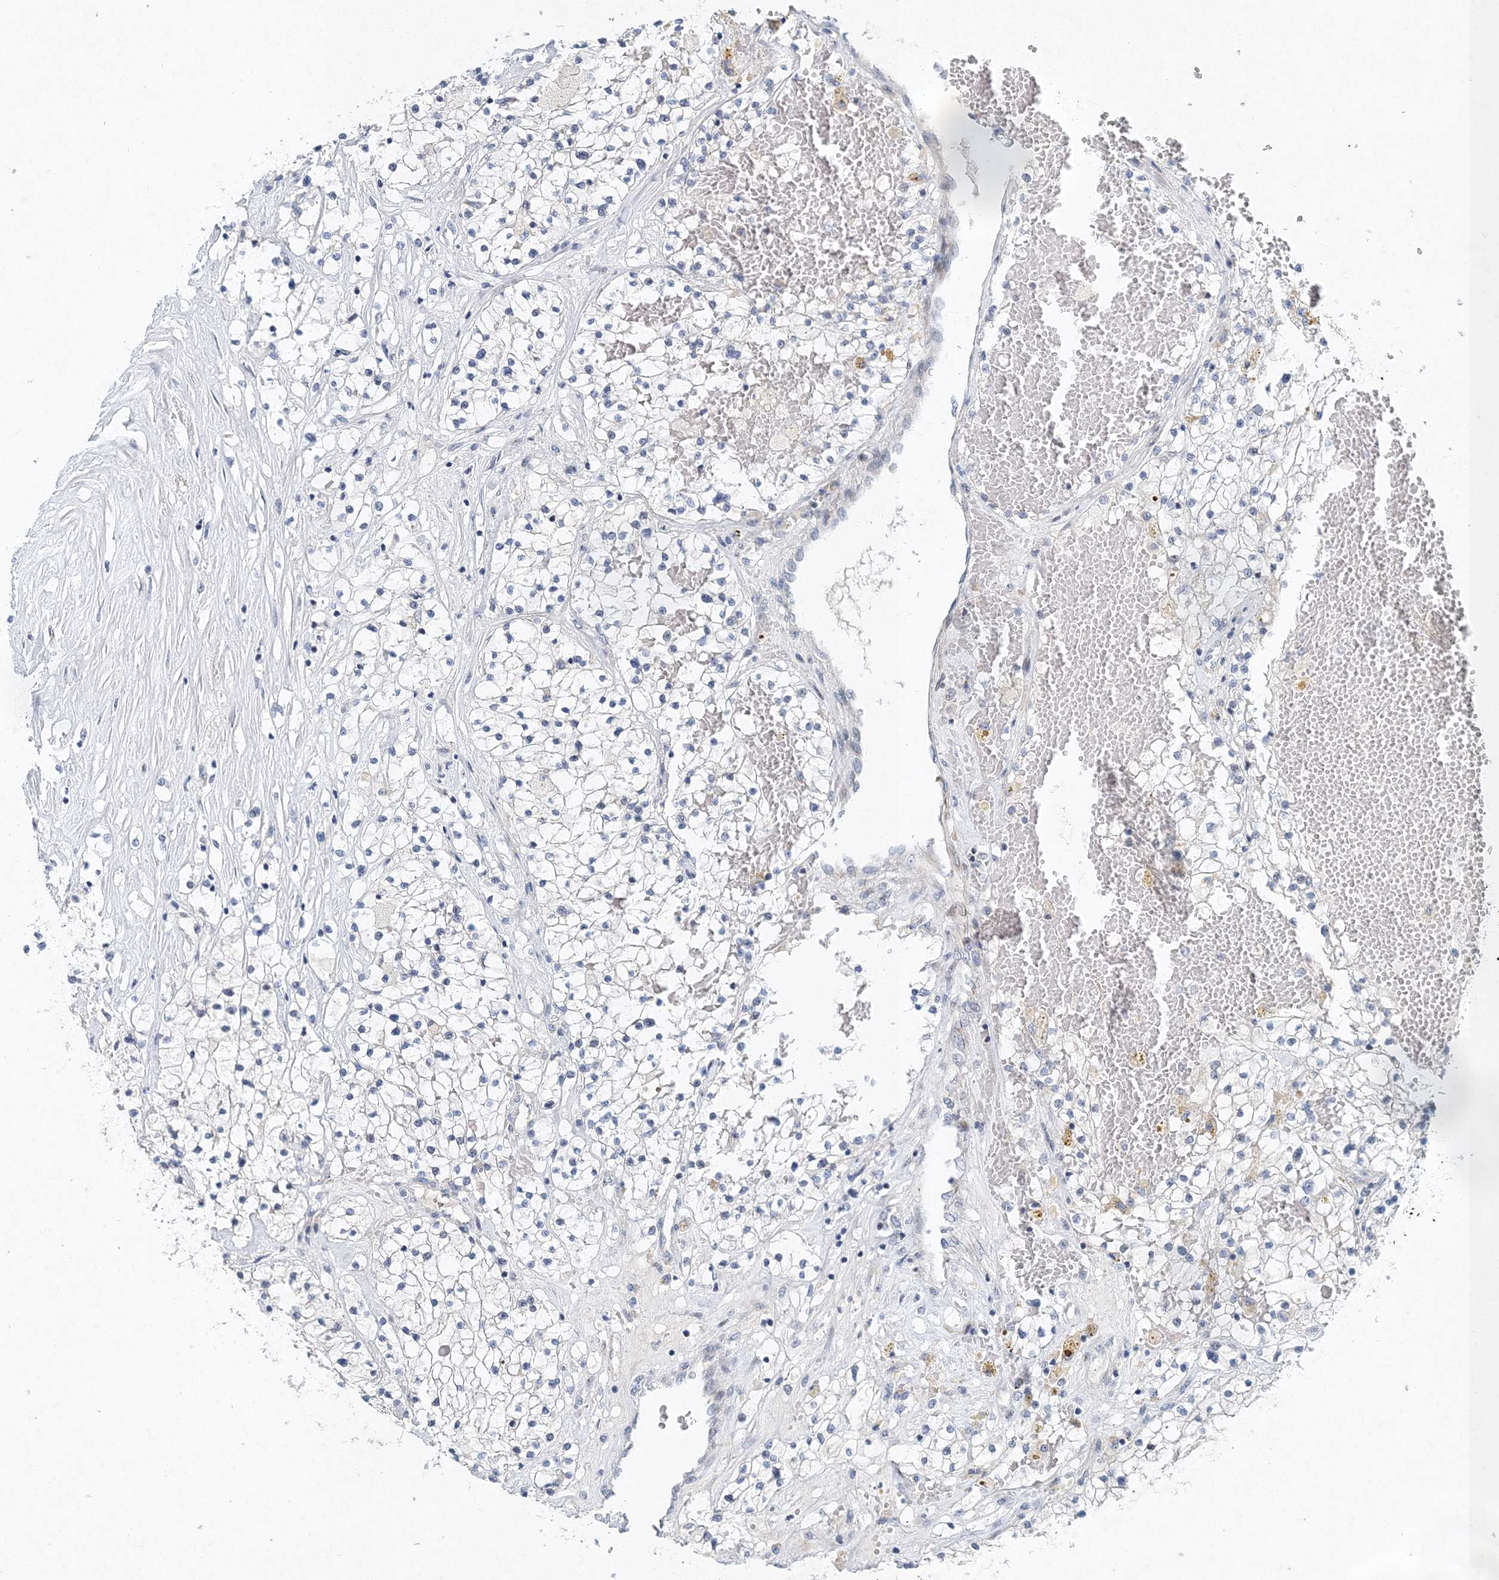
{"staining": {"intensity": "negative", "quantity": "none", "location": "none"}, "tissue": "renal cancer", "cell_type": "Tumor cells", "image_type": "cancer", "snomed": [{"axis": "morphology", "description": "Normal tissue, NOS"}, {"axis": "morphology", "description": "Adenocarcinoma, NOS"}, {"axis": "topography", "description": "Kidney"}], "caption": "Tumor cells show no significant positivity in renal cancer (adenocarcinoma).", "gene": "UIMC1", "patient": {"sex": "male", "age": 68}}